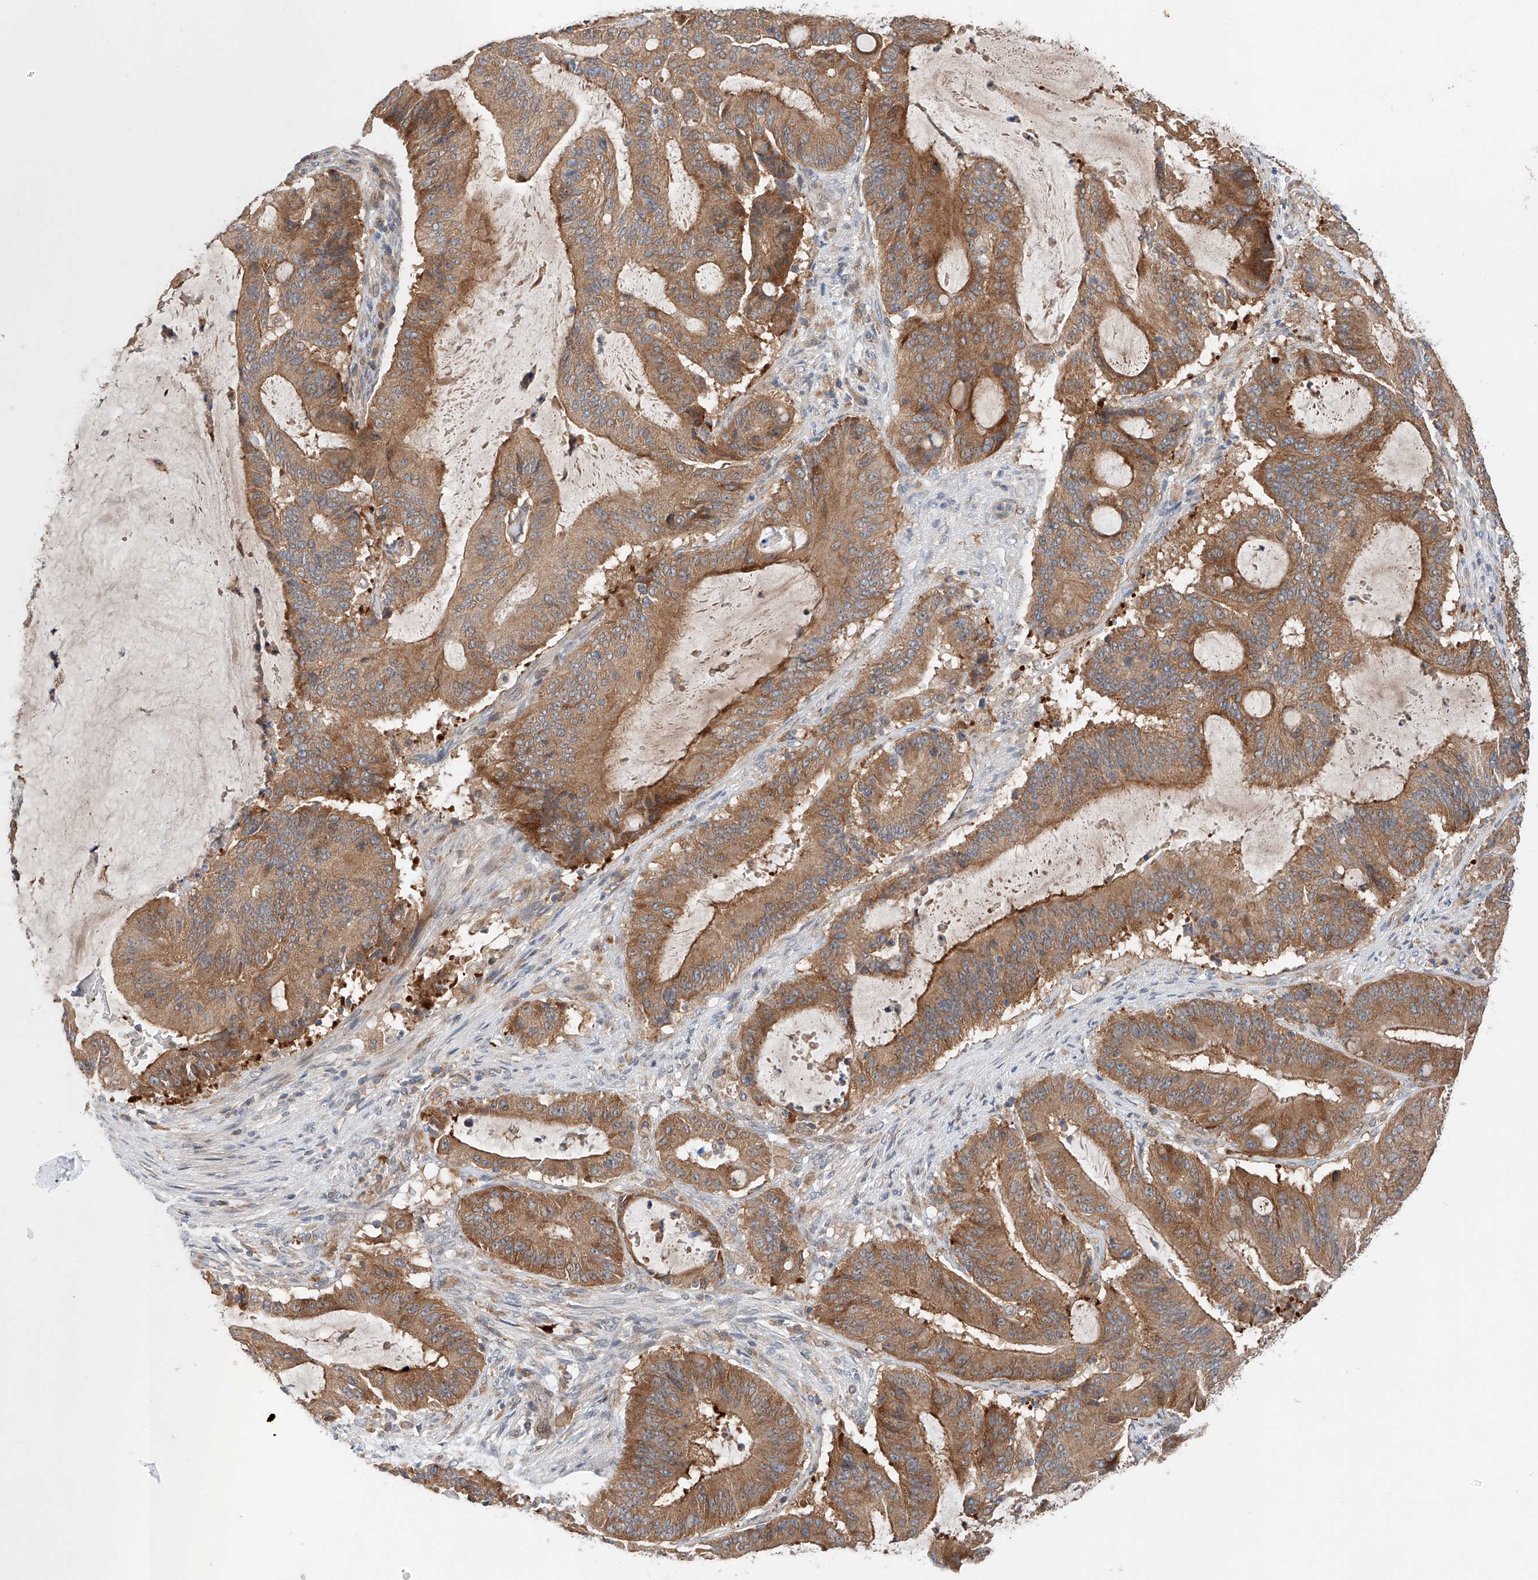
{"staining": {"intensity": "moderate", "quantity": ">75%", "location": "cytoplasmic/membranous"}, "tissue": "liver cancer", "cell_type": "Tumor cells", "image_type": "cancer", "snomed": [{"axis": "morphology", "description": "Normal tissue, NOS"}, {"axis": "morphology", "description": "Cholangiocarcinoma"}, {"axis": "topography", "description": "Liver"}, {"axis": "topography", "description": "Peripheral nerve tissue"}], "caption": "A histopathology image of liver cholangiocarcinoma stained for a protein reveals moderate cytoplasmic/membranous brown staining in tumor cells. The staining was performed using DAB (3,3'-diaminobenzidine) to visualize the protein expression in brown, while the nuclei were stained in blue with hematoxylin (Magnification: 20x).", "gene": "RUSC1", "patient": {"sex": "female", "age": 73}}